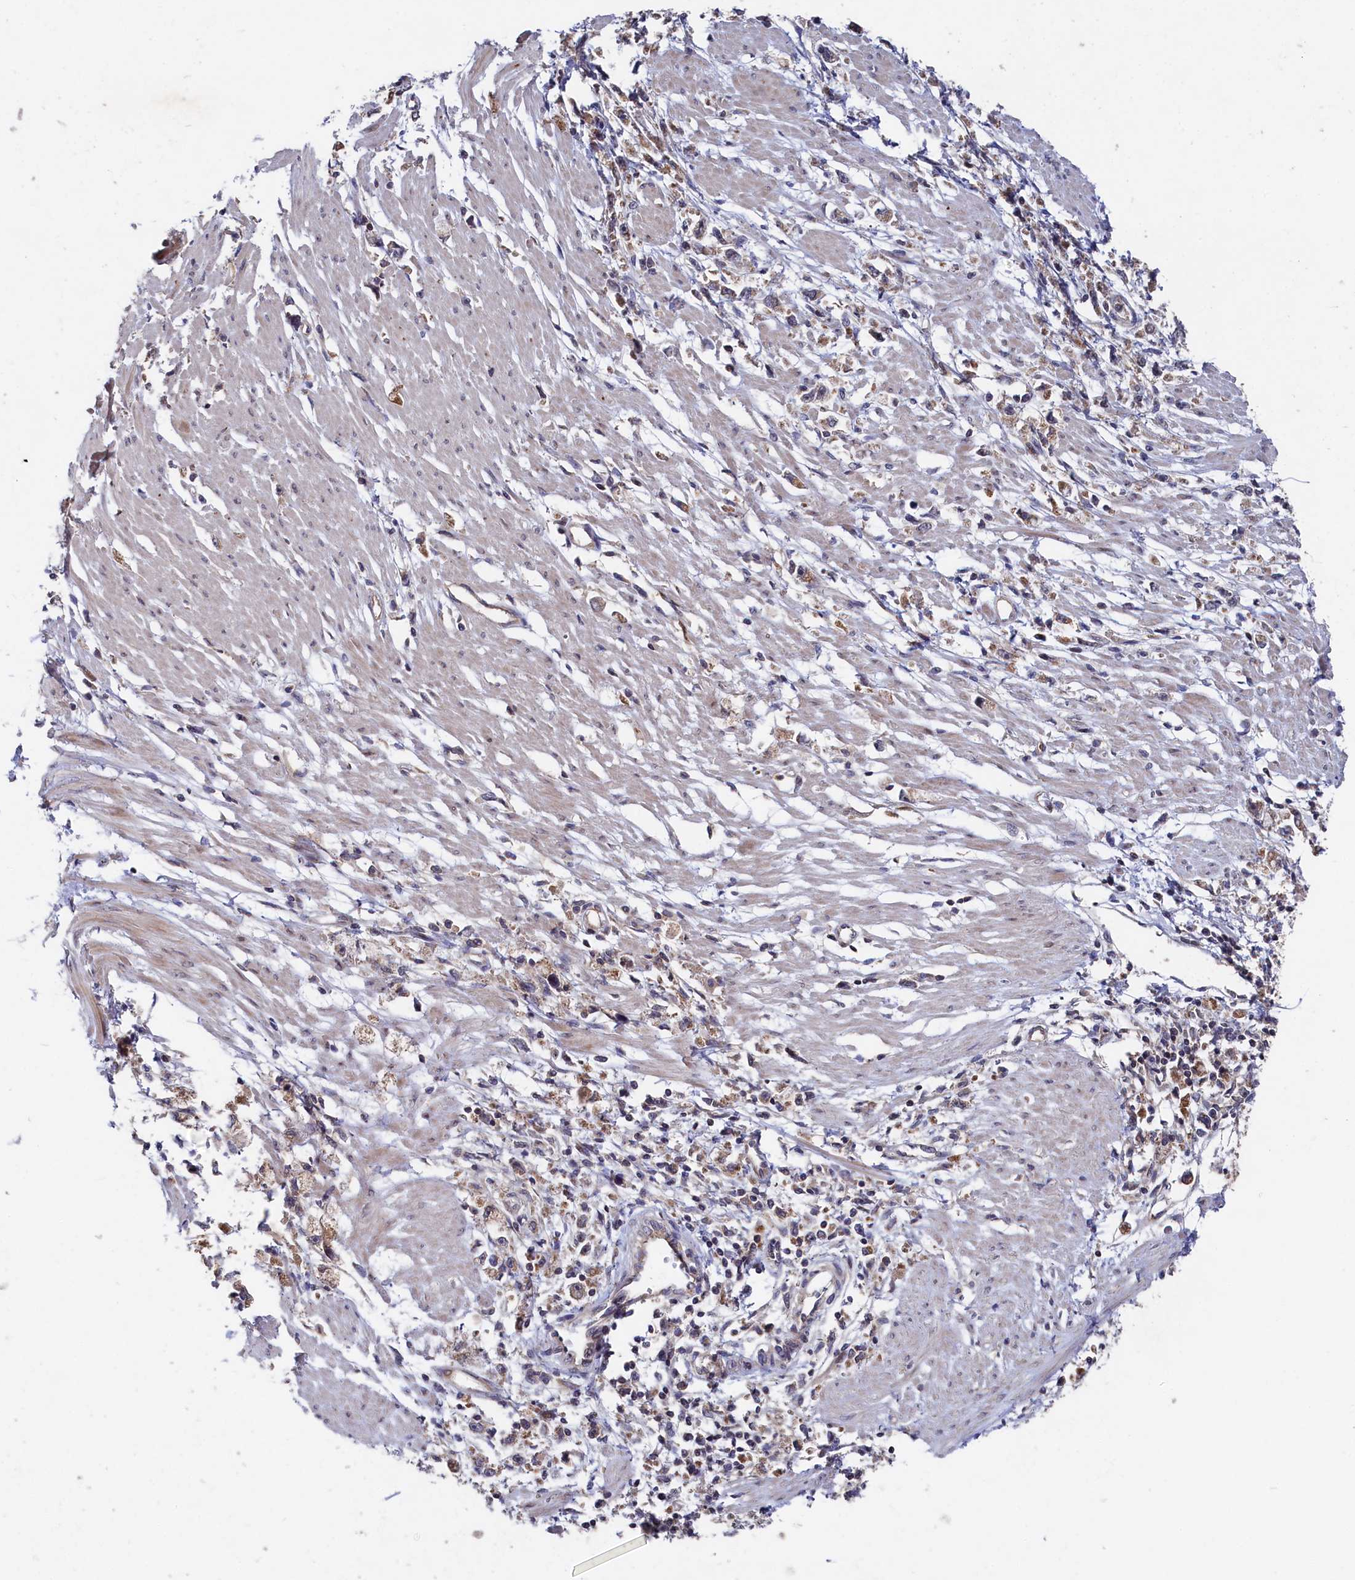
{"staining": {"intensity": "moderate", "quantity": "25%-75%", "location": "cytoplasmic/membranous"}, "tissue": "stomach cancer", "cell_type": "Tumor cells", "image_type": "cancer", "snomed": [{"axis": "morphology", "description": "Adenocarcinoma, NOS"}, {"axis": "topography", "description": "Stomach"}], "caption": "Human stomach adenocarcinoma stained with a brown dye exhibits moderate cytoplasmic/membranous positive positivity in about 25%-75% of tumor cells.", "gene": "SUPV3L1", "patient": {"sex": "female", "age": 59}}